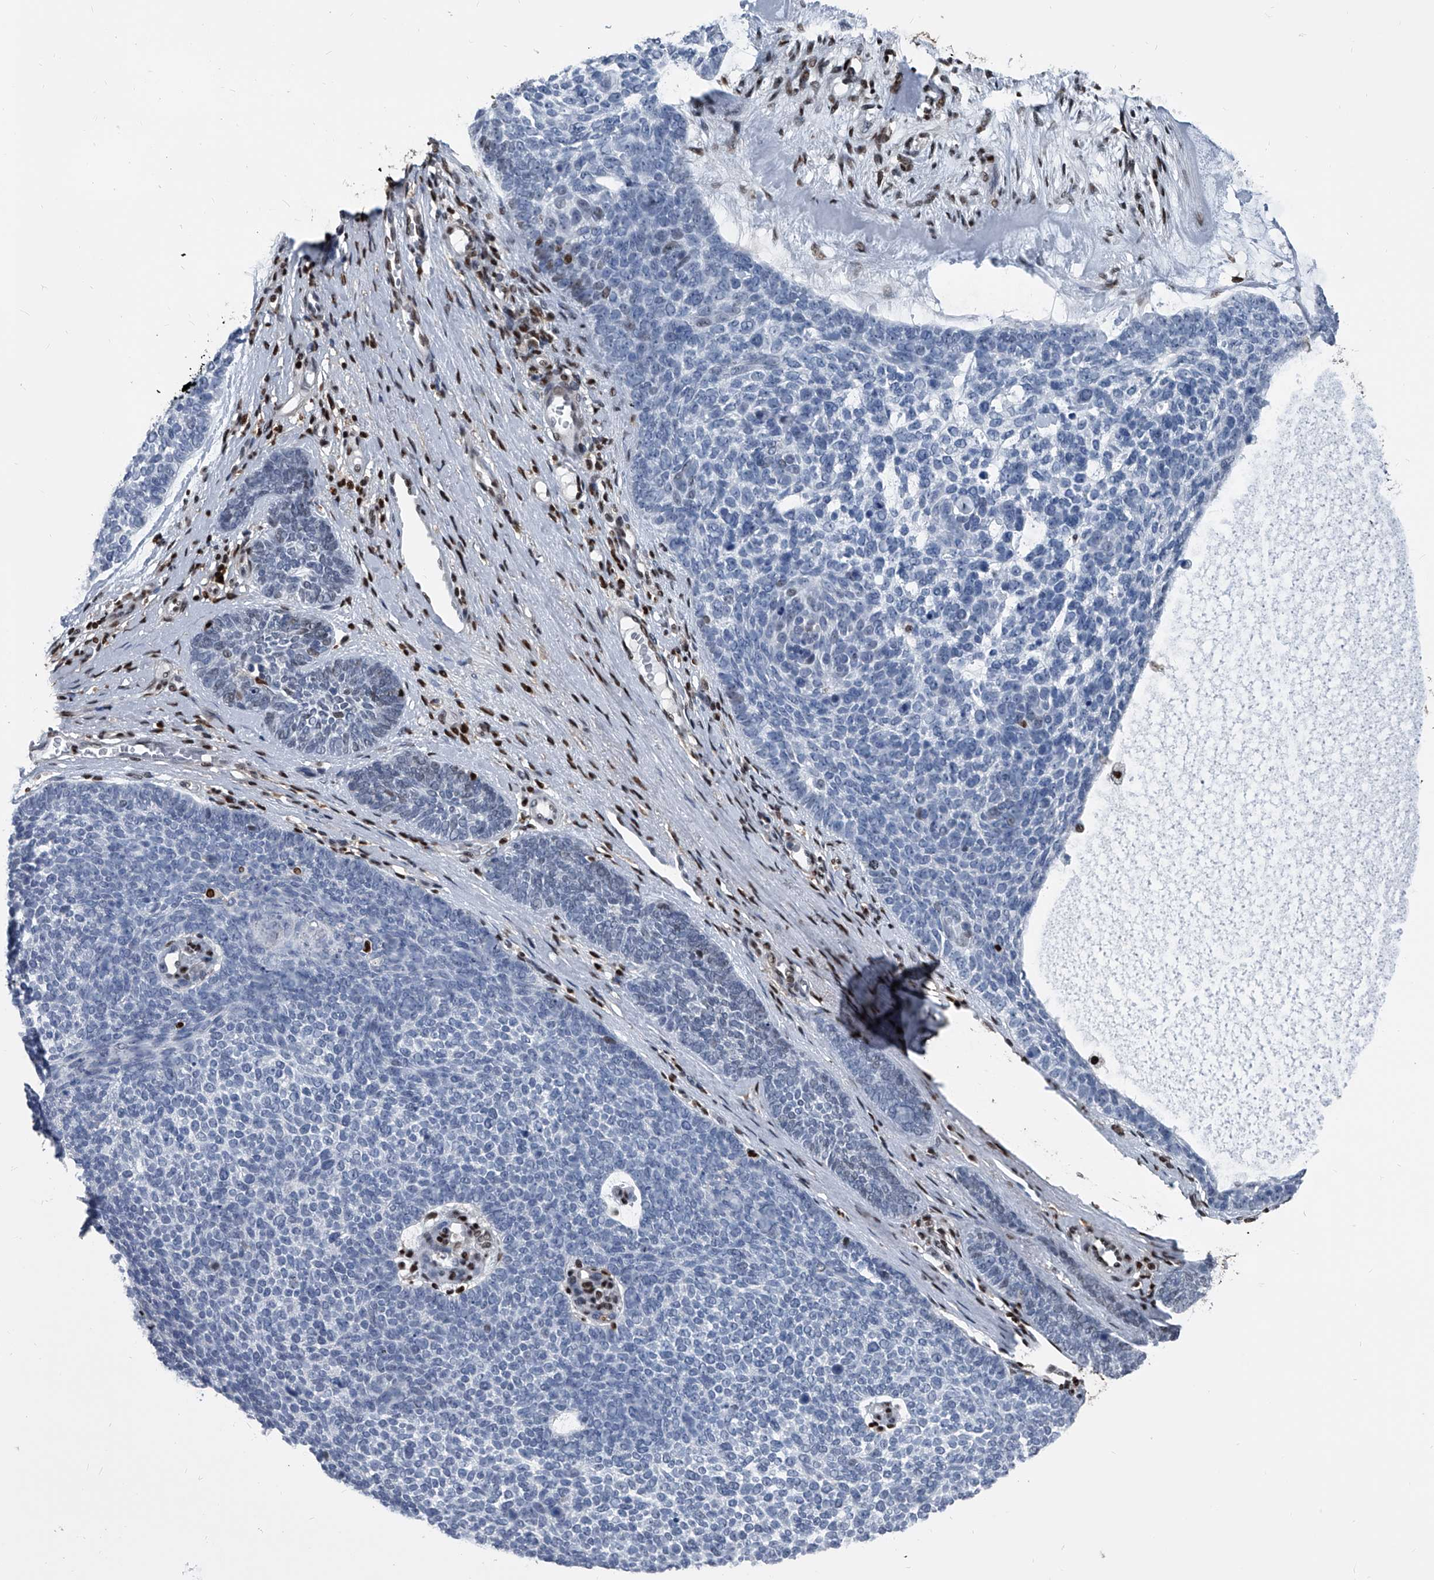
{"staining": {"intensity": "negative", "quantity": "none", "location": "none"}, "tissue": "skin cancer", "cell_type": "Tumor cells", "image_type": "cancer", "snomed": [{"axis": "morphology", "description": "Basal cell carcinoma"}, {"axis": "topography", "description": "Skin"}], "caption": "A high-resolution micrograph shows IHC staining of skin basal cell carcinoma, which reveals no significant positivity in tumor cells. Brightfield microscopy of IHC stained with DAB (brown) and hematoxylin (blue), captured at high magnification.", "gene": "FKBP5", "patient": {"sex": "female", "age": 81}}